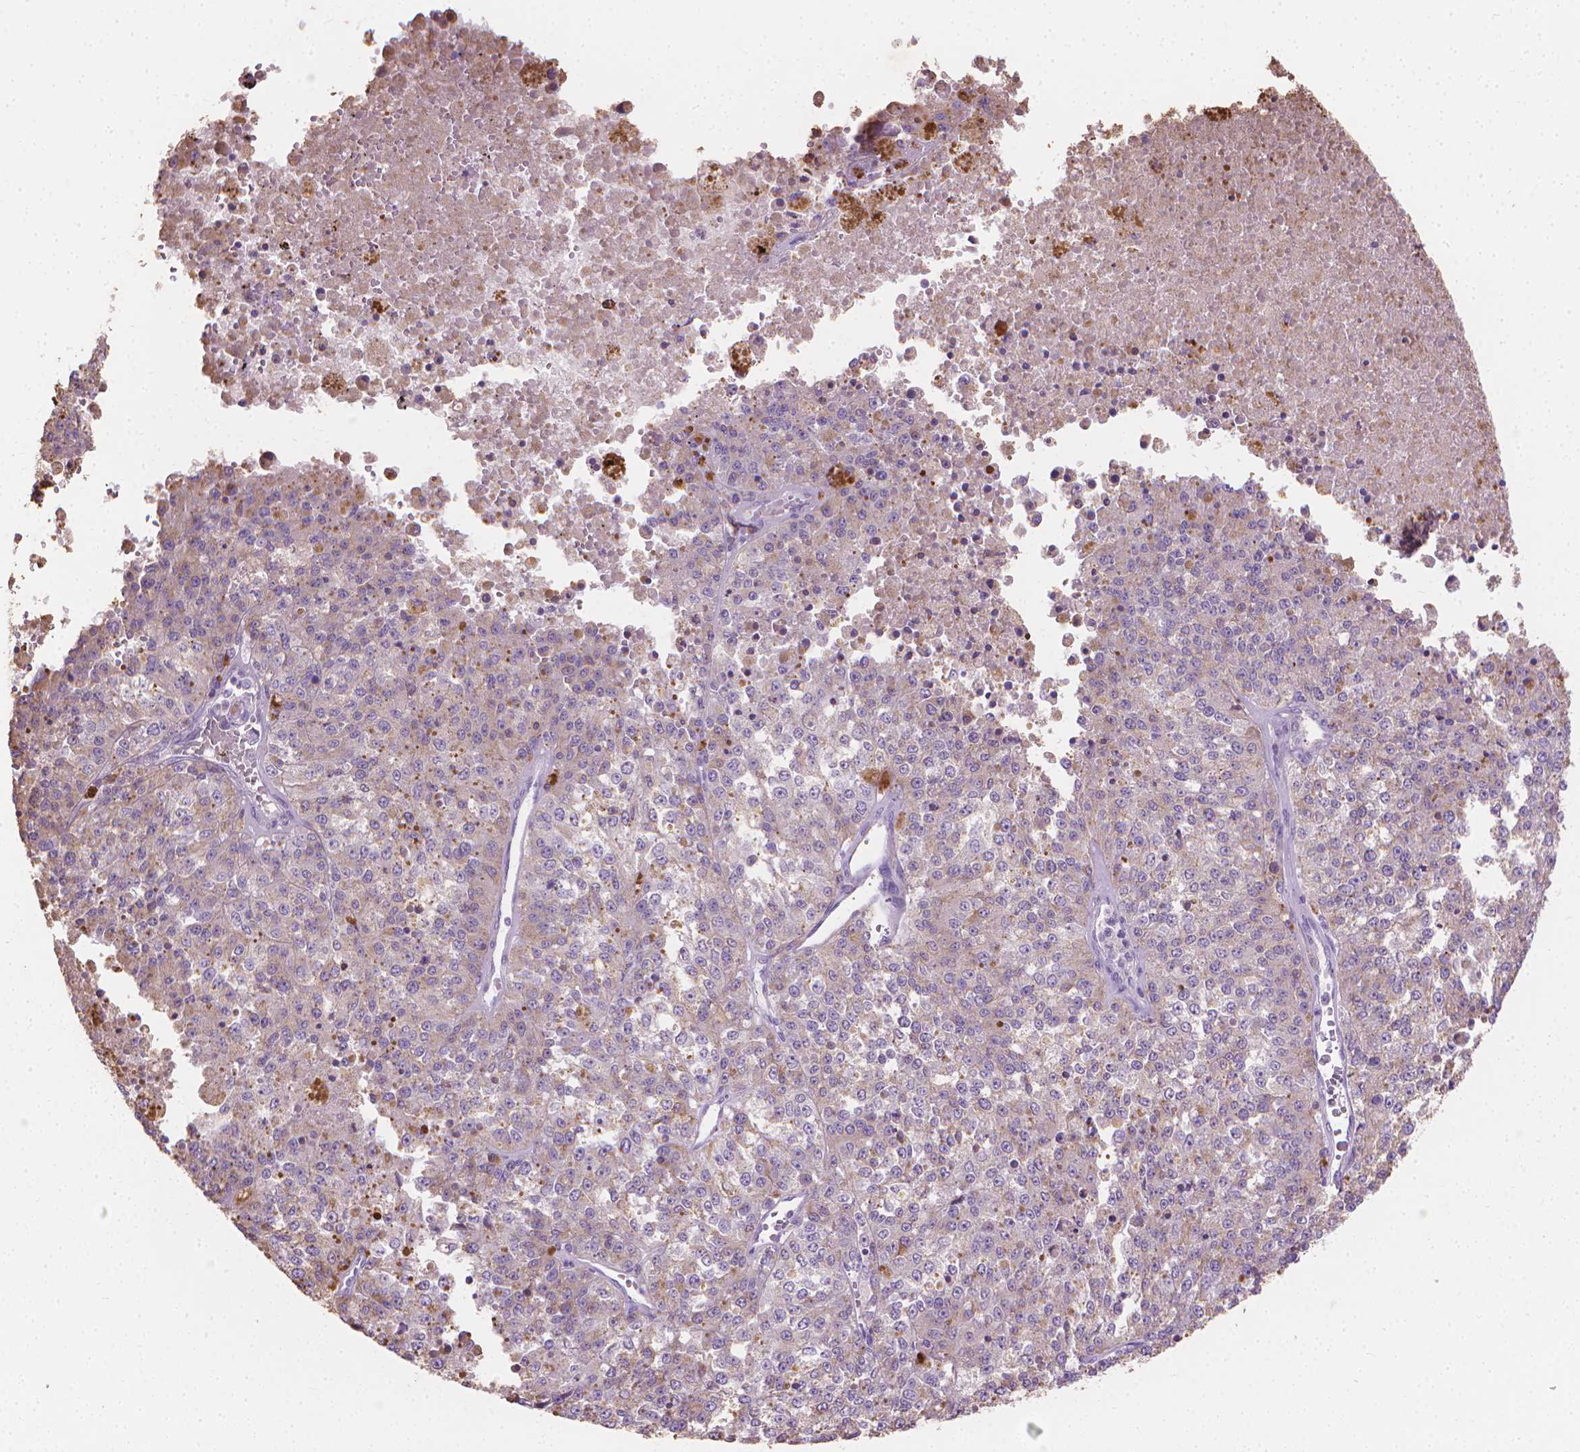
{"staining": {"intensity": "negative", "quantity": "none", "location": "none"}, "tissue": "melanoma", "cell_type": "Tumor cells", "image_type": "cancer", "snomed": [{"axis": "morphology", "description": "Malignant melanoma, Metastatic site"}, {"axis": "topography", "description": "Lymph node"}], "caption": "Immunohistochemical staining of malignant melanoma (metastatic site) exhibits no significant positivity in tumor cells.", "gene": "CABCOCO1", "patient": {"sex": "female", "age": 64}}